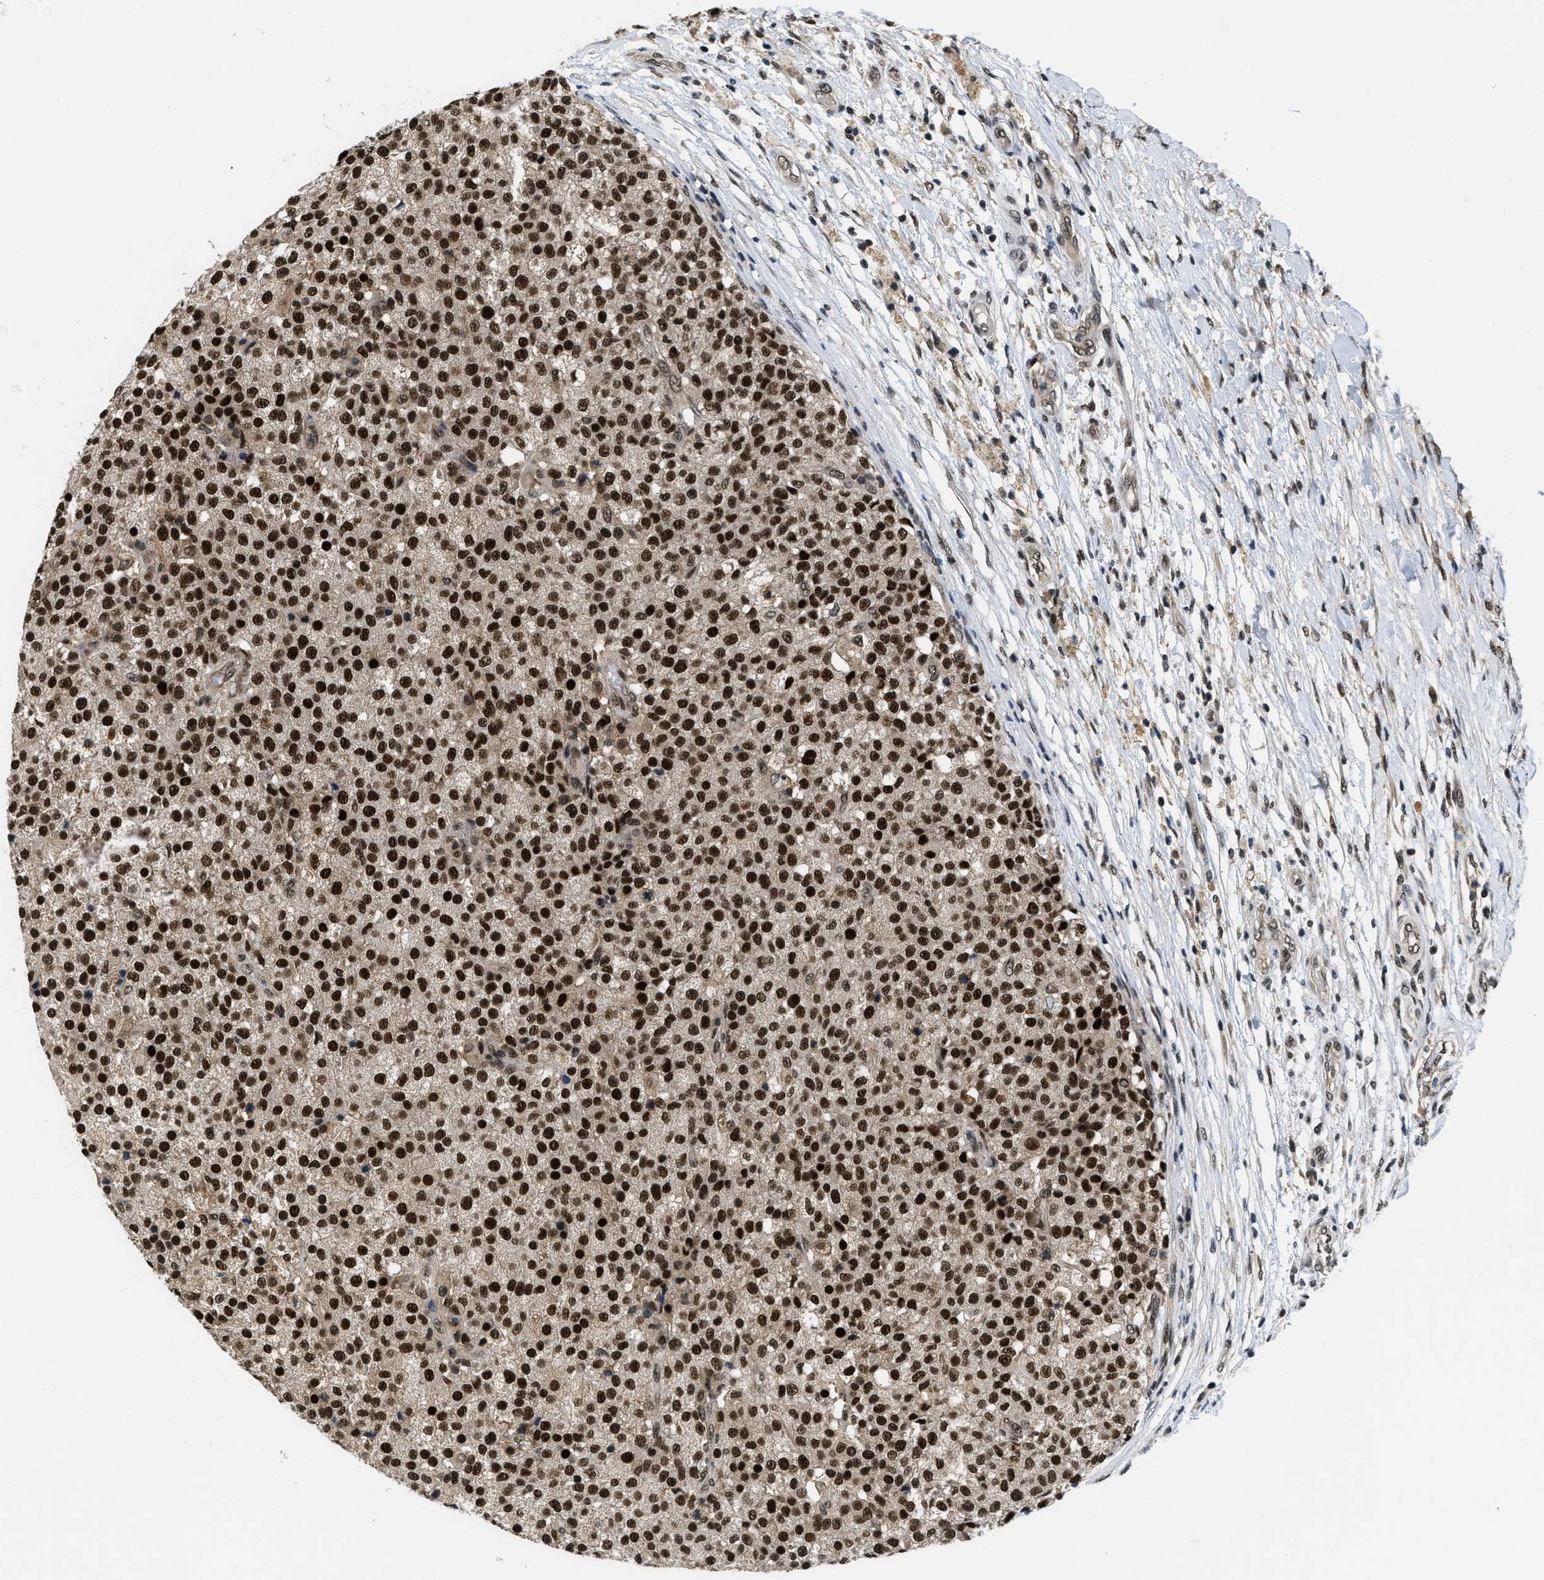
{"staining": {"intensity": "strong", "quantity": ">75%", "location": "cytoplasmic/membranous,nuclear"}, "tissue": "testis cancer", "cell_type": "Tumor cells", "image_type": "cancer", "snomed": [{"axis": "morphology", "description": "Seminoma, NOS"}, {"axis": "topography", "description": "Testis"}], "caption": "Strong cytoplasmic/membranous and nuclear positivity is present in about >75% of tumor cells in testis seminoma. The protein of interest is shown in brown color, while the nuclei are stained blue.", "gene": "CUL4B", "patient": {"sex": "male", "age": 59}}